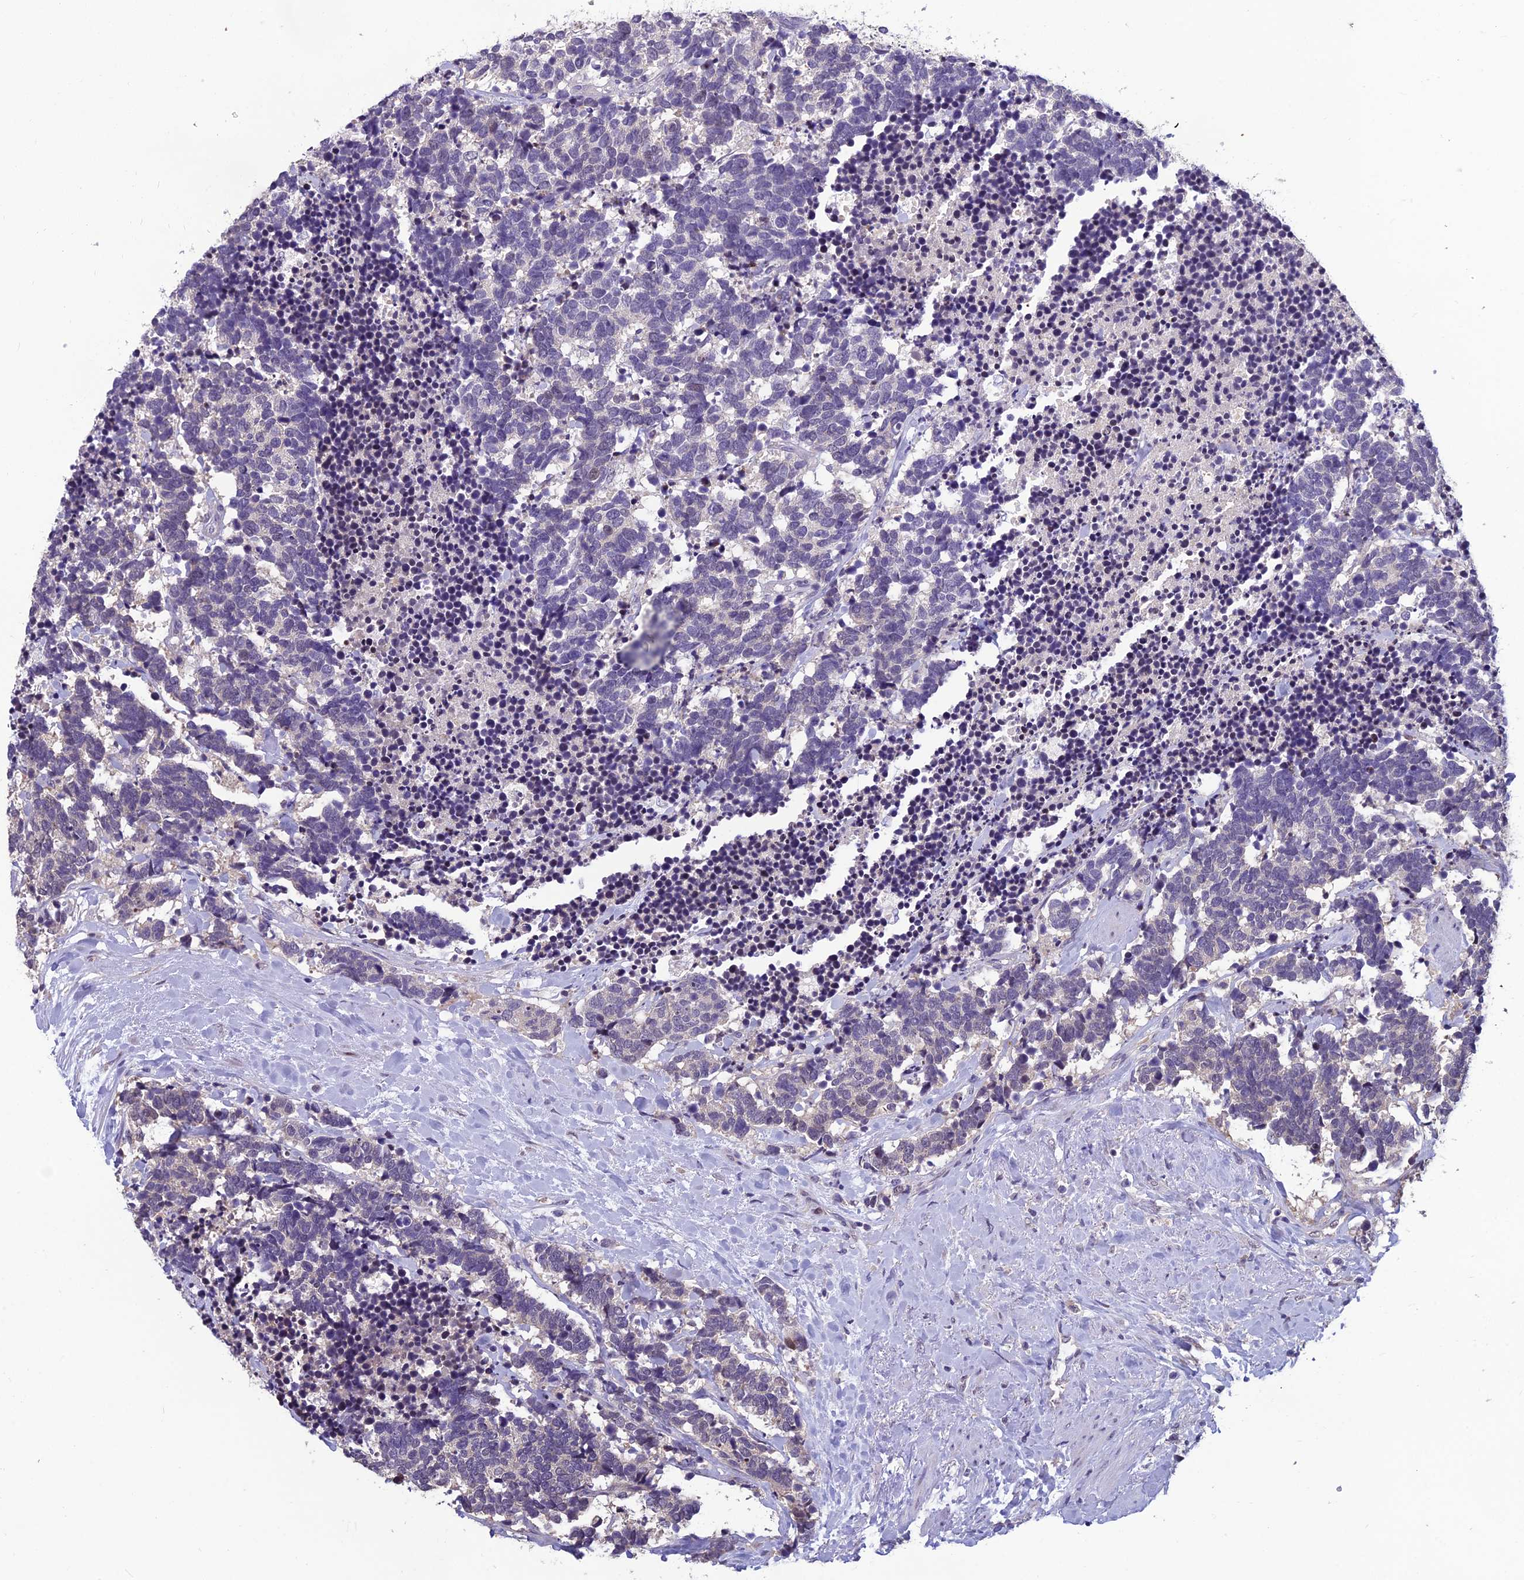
{"staining": {"intensity": "negative", "quantity": "none", "location": "none"}, "tissue": "carcinoid", "cell_type": "Tumor cells", "image_type": "cancer", "snomed": [{"axis": "morphology", "description": "Carcinoma, NOS"}, {"axis": "morphology", "description": "Carcinoid, malignant, NOS"}, {"axis": "topography", "description": "Prostate"}], "caption": "The image shows no significant positivity in tumor cells of carcinoma.", "gene": "GRWD1", "patient": {"sex": "male", "age": 57}}